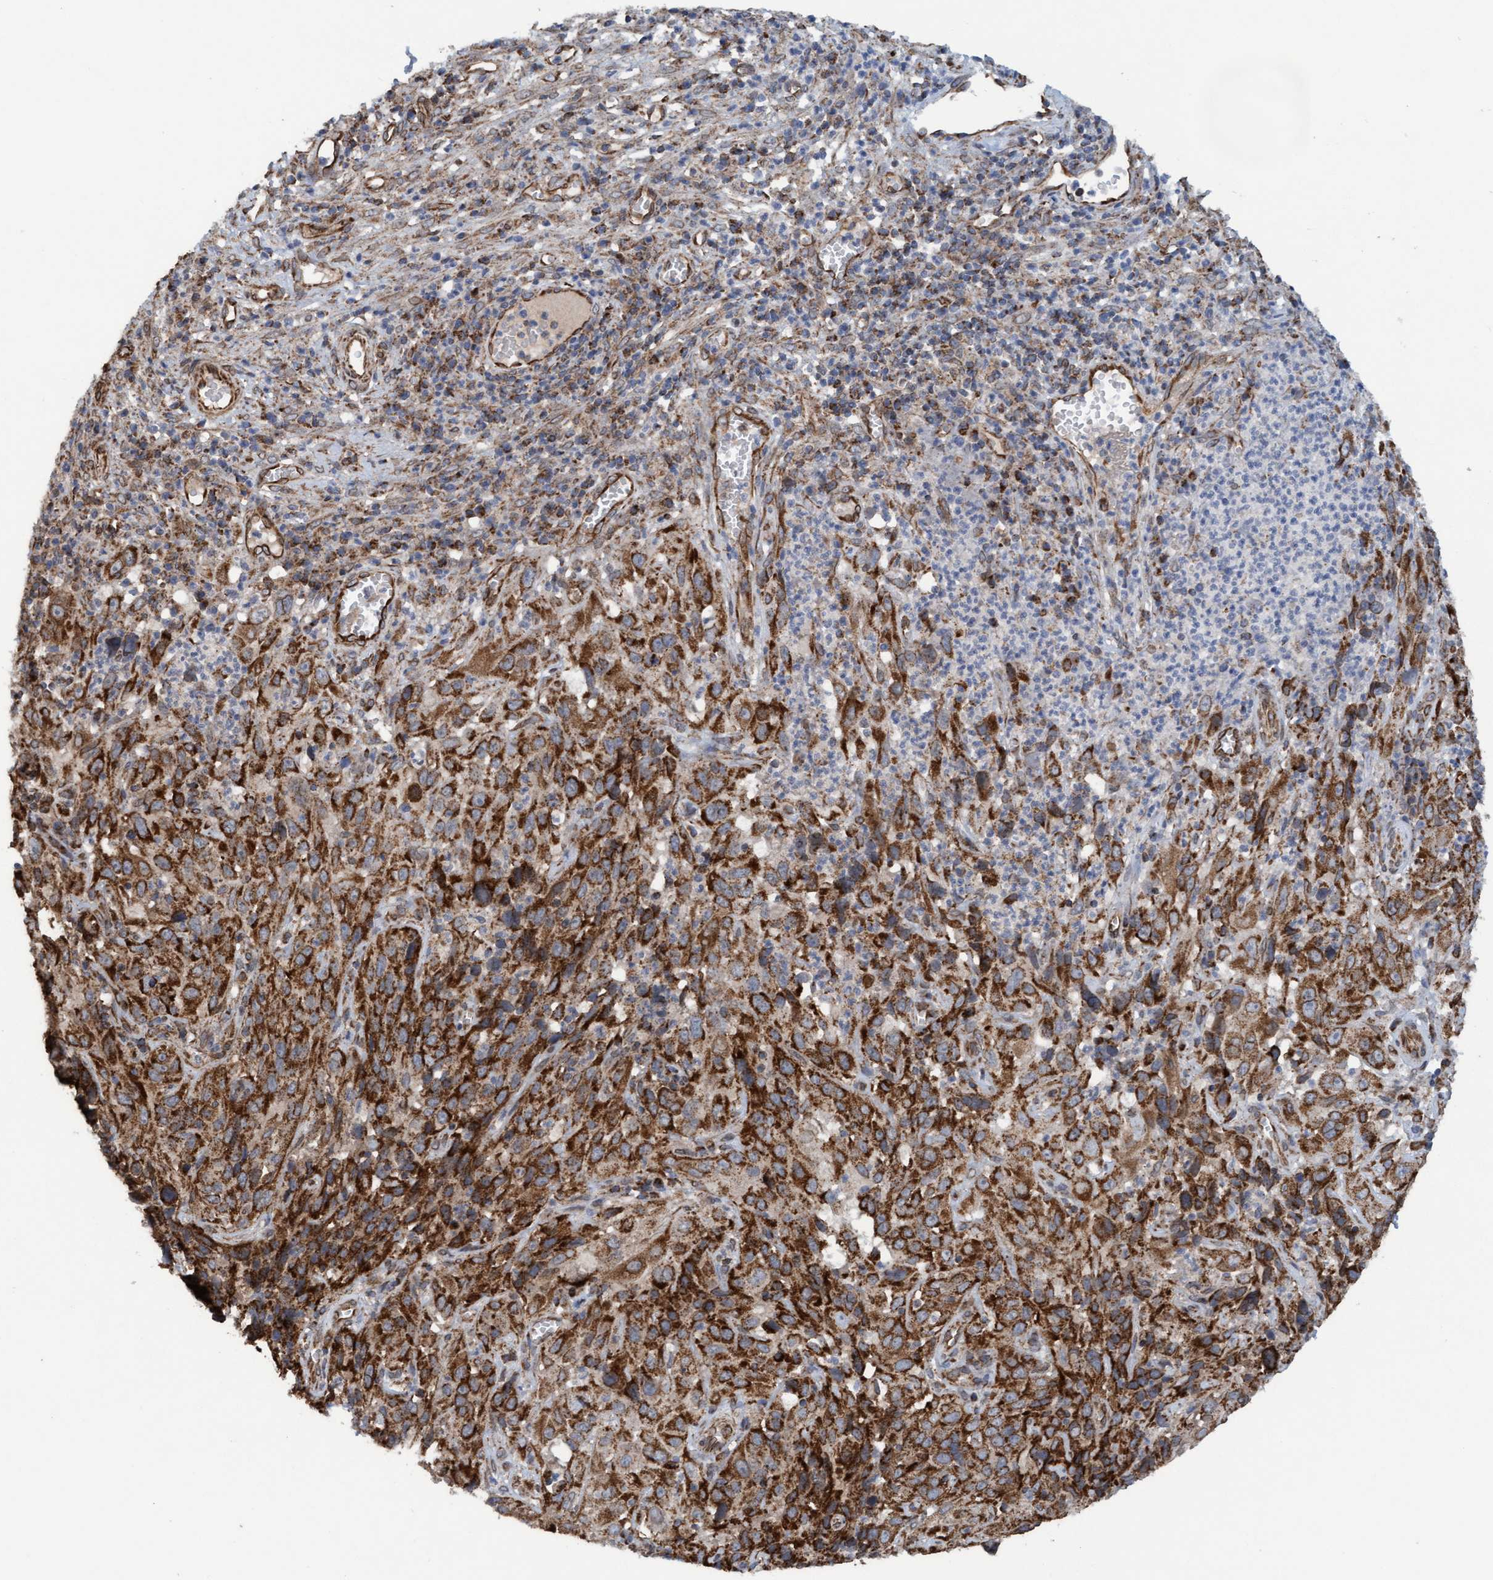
{"staining": {"intensity": "strong", "quantity": ">75%", "location": "cytoplasmic/membranous"}, "tissue": "cervical cancer", "cell_type": "Tumor cells", "image_type": "cancer", "snomed": [{"axis": "morphology", "description": "Squamous cell carcinoma, NOS"}, {"axis": "topography", "description": "Cervix"}], "caption": "Protein staining of squamous cell carcinoma (cervical) tissue shows strong cytoplasmic/membranous staining in approximately >75% of tumor cells. (brown staining indicates protein expression, while blue staining denotes nuclei).", "gene": "MRPS23", "patient": {"sex": "female", "age": 32}}